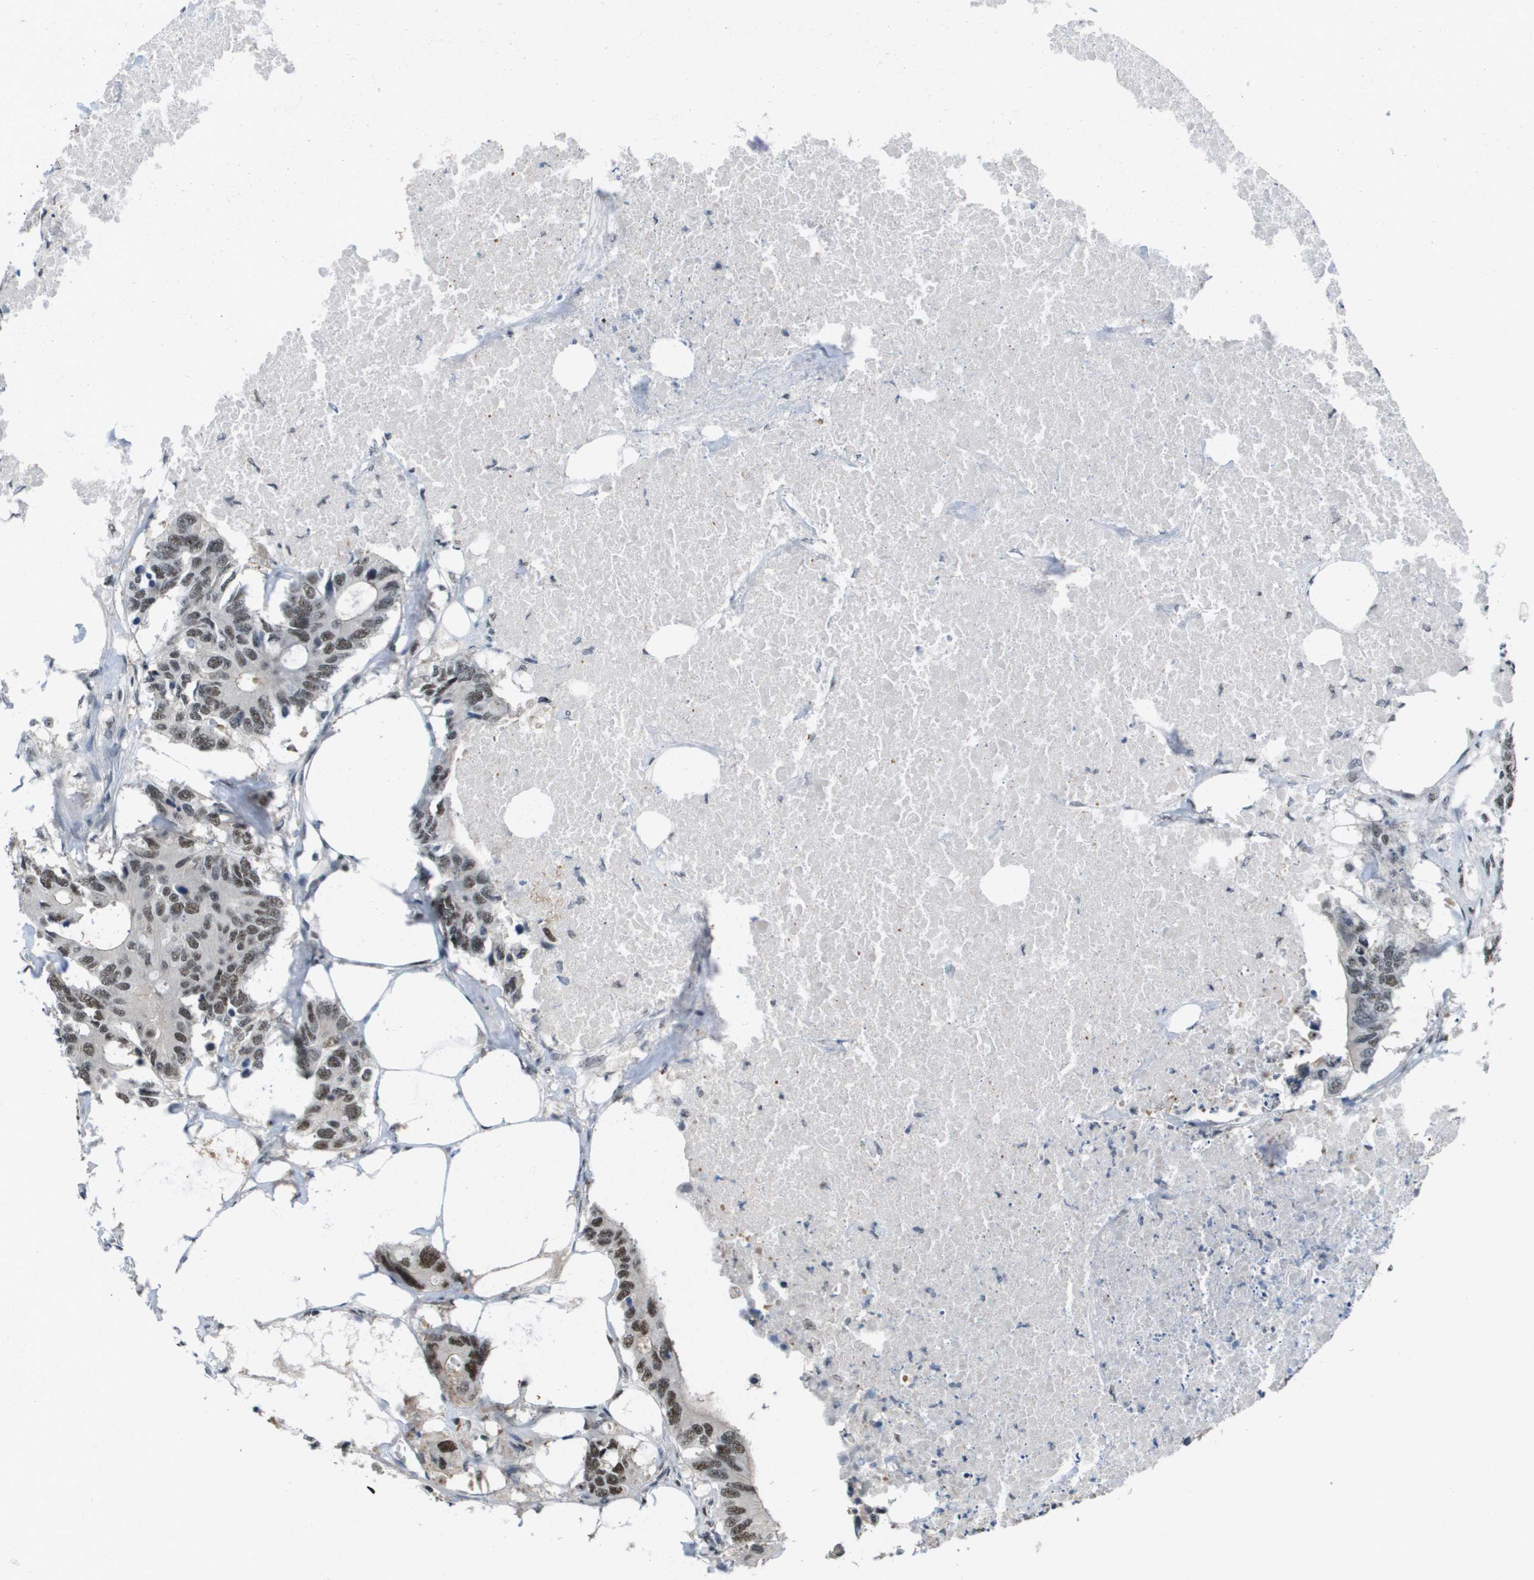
{"staining": {"intensity": "moderate", "quantity": "25%-75%", "location": "nuclear"}, "tissue": "colorectal cancer", "cell_type": "Tumor cells", "image_type": "cancer", "snomed": [{"axis": "morphology", "description": "Adenocarcinoma, NOS"}, {"axis": "topography", "description": "Colon"}], "caption": "Colorectal cancer stained for a protein (brown) displays moderate nuclear positive staining in approximately 25%-75% of tumor cells.", "gene": "ISY1", "patient": {"sex": "male", "age": 71}}